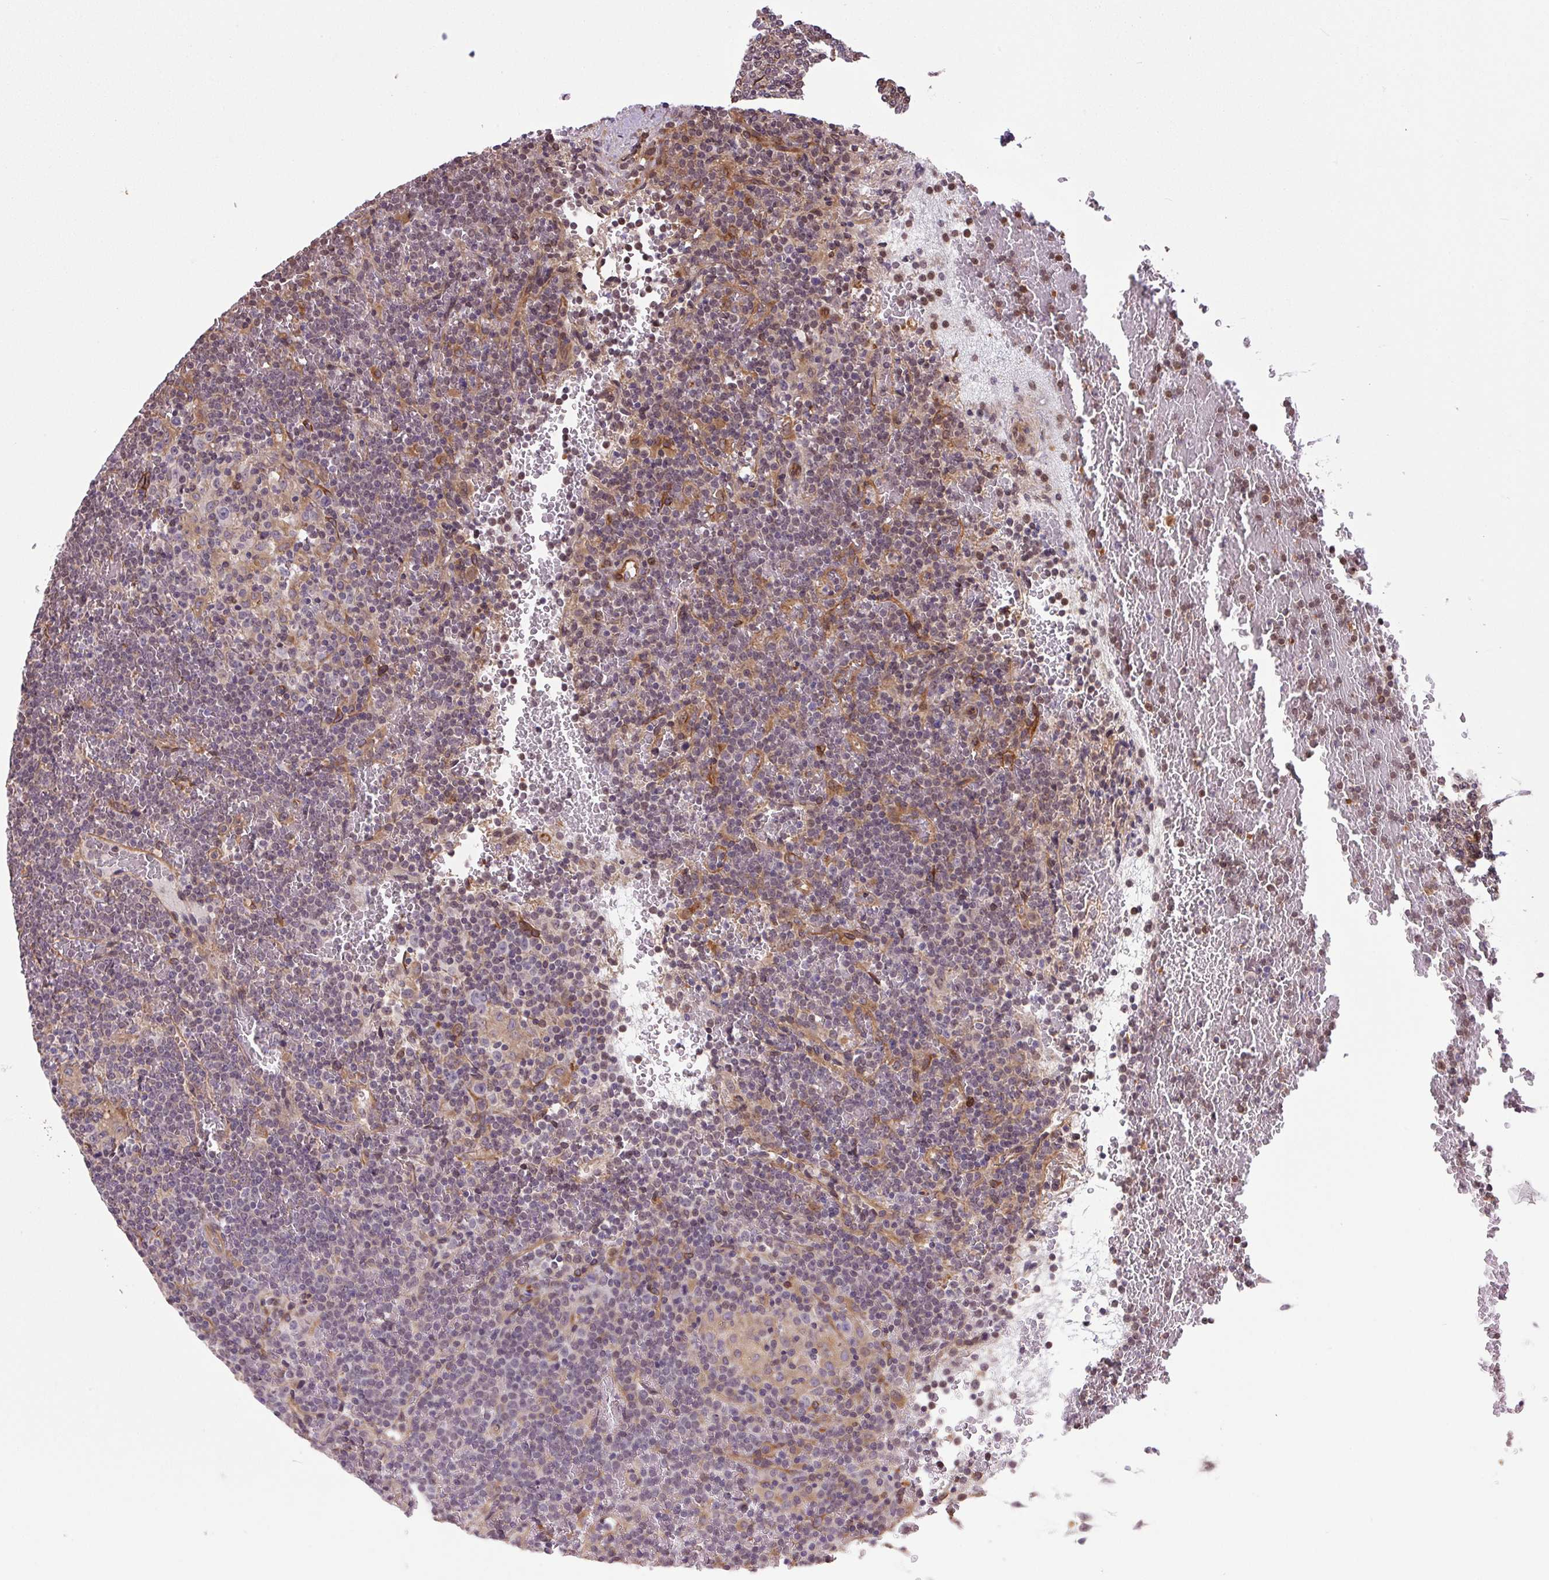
{"staining": {"intensity": "negative", "quantity": "none", "location": "none"}, "tissue": "lymphoma", "cell_type": "Tumor cells", "image_type": "cancer", "snomed": [{"axis": "morphology", "description": "Malignant lymphoma, non-Hodgkin's type, Low grade"}, {"axis": "topography", "description": "Spleen"}], "caption": "Immunohistochemistry (IHC) photomicrograph of lymphoma stained for a protein (brown), which shows no expression in tumor cells. Brightfield microscopy of immunohistochemistry stained with DAB (brown) and hematoxylin (blue), captured at high magnification.", "gene": "SEPTIN10", "patient": {"sex": "female", "age": 19}}